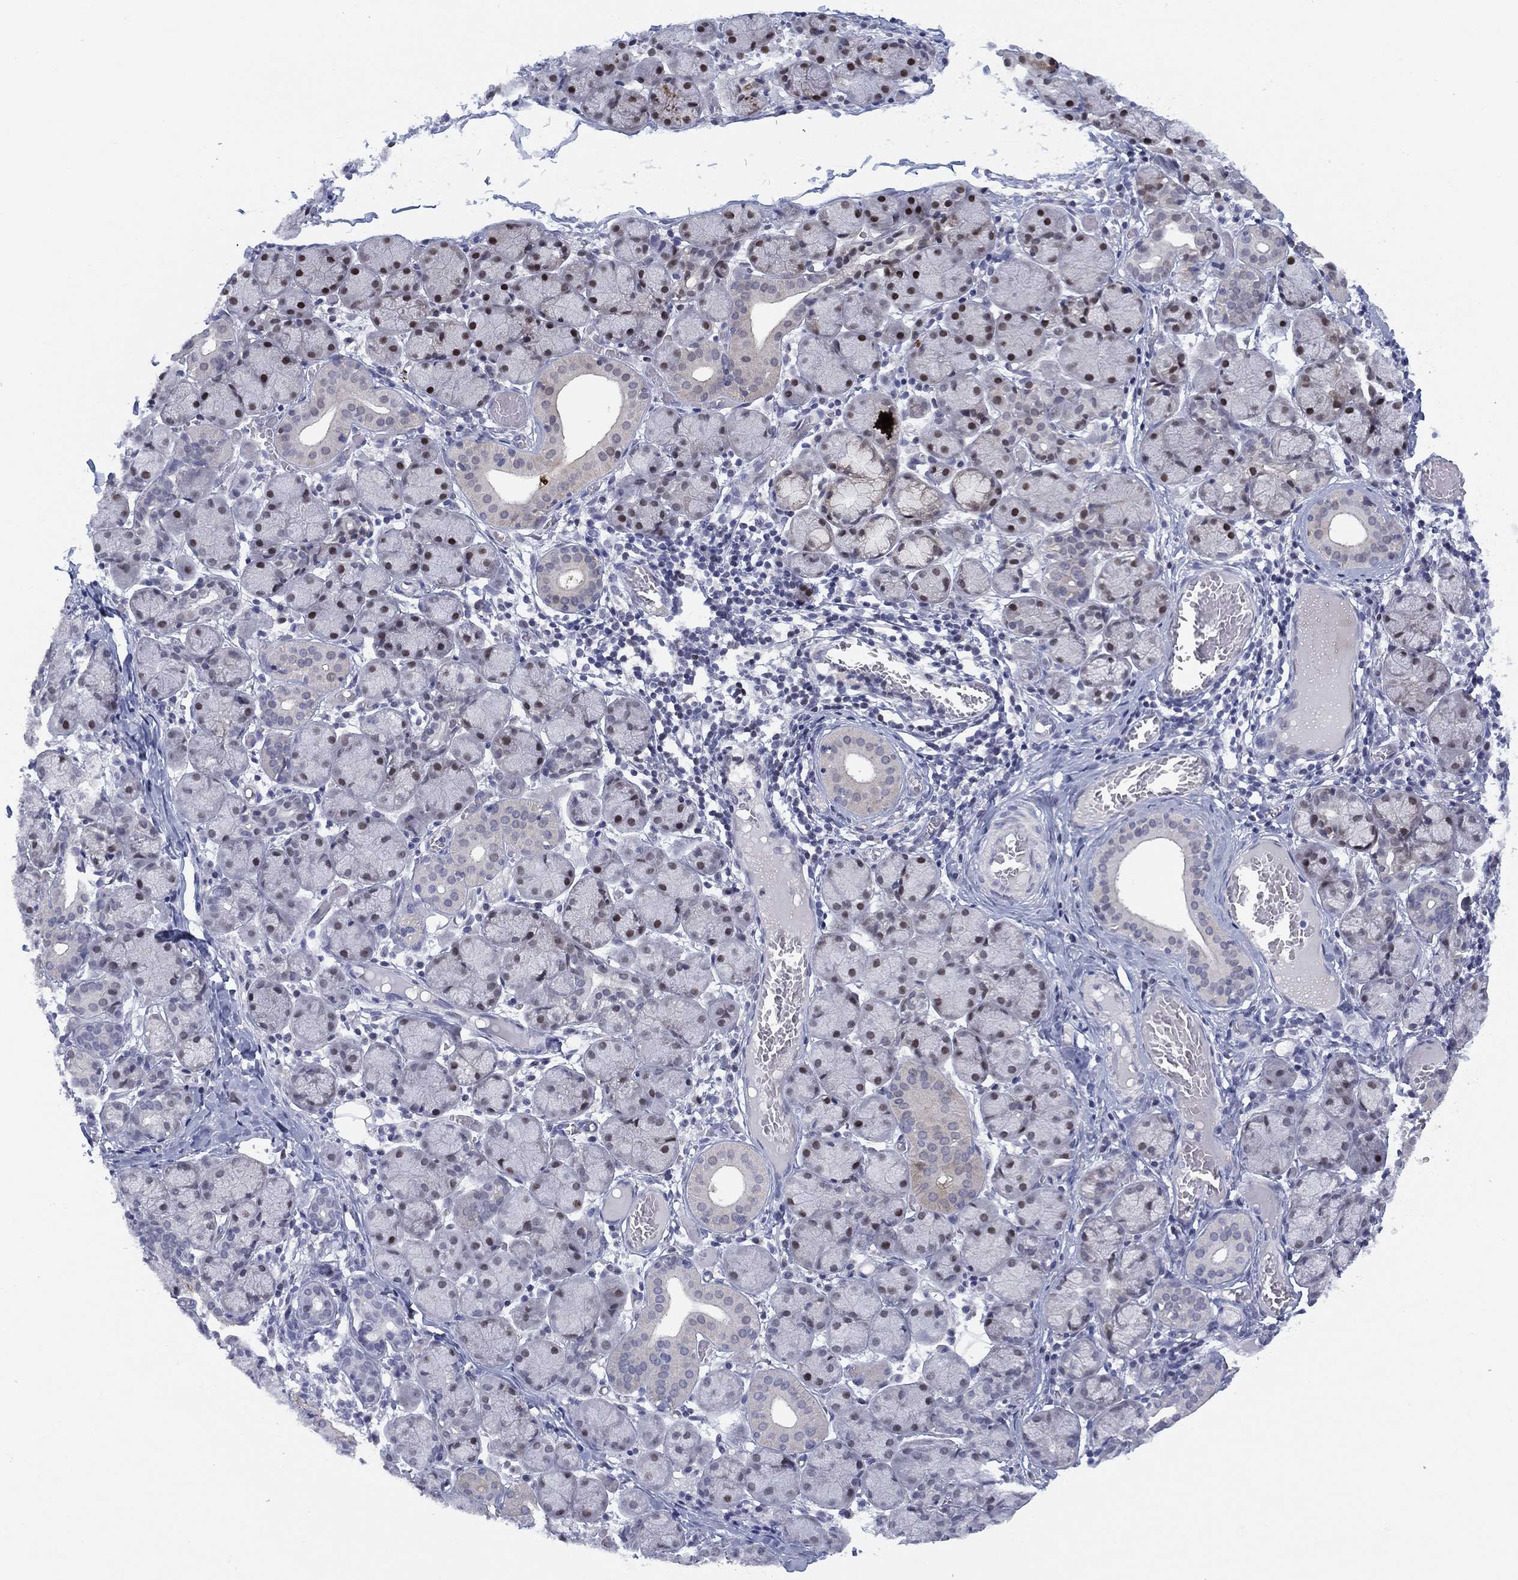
{"staining": {"intensity": "strong", "quantity": "<25%", "location": "nuclear"}, "tissue": "salivary gland", "cell_type": "Glandular cells", "image_type": "normal", "snomed": [{"axis": "morphology", "description": "Normal tissue, NOS"}, {"axis": "topography", "description": "Salivary gland"}, {"axis": "topography", "description": "Peripheral nerve tissue"}], "caption": "Protein analysis of benign salivary gland demonstrates strong nuclear expression in about <25% of glandular cells. (IHC, brightfield microscopy, high magnification).", "gene": "SLC4A4", "patient": {"sex": "female", "age": 24}}